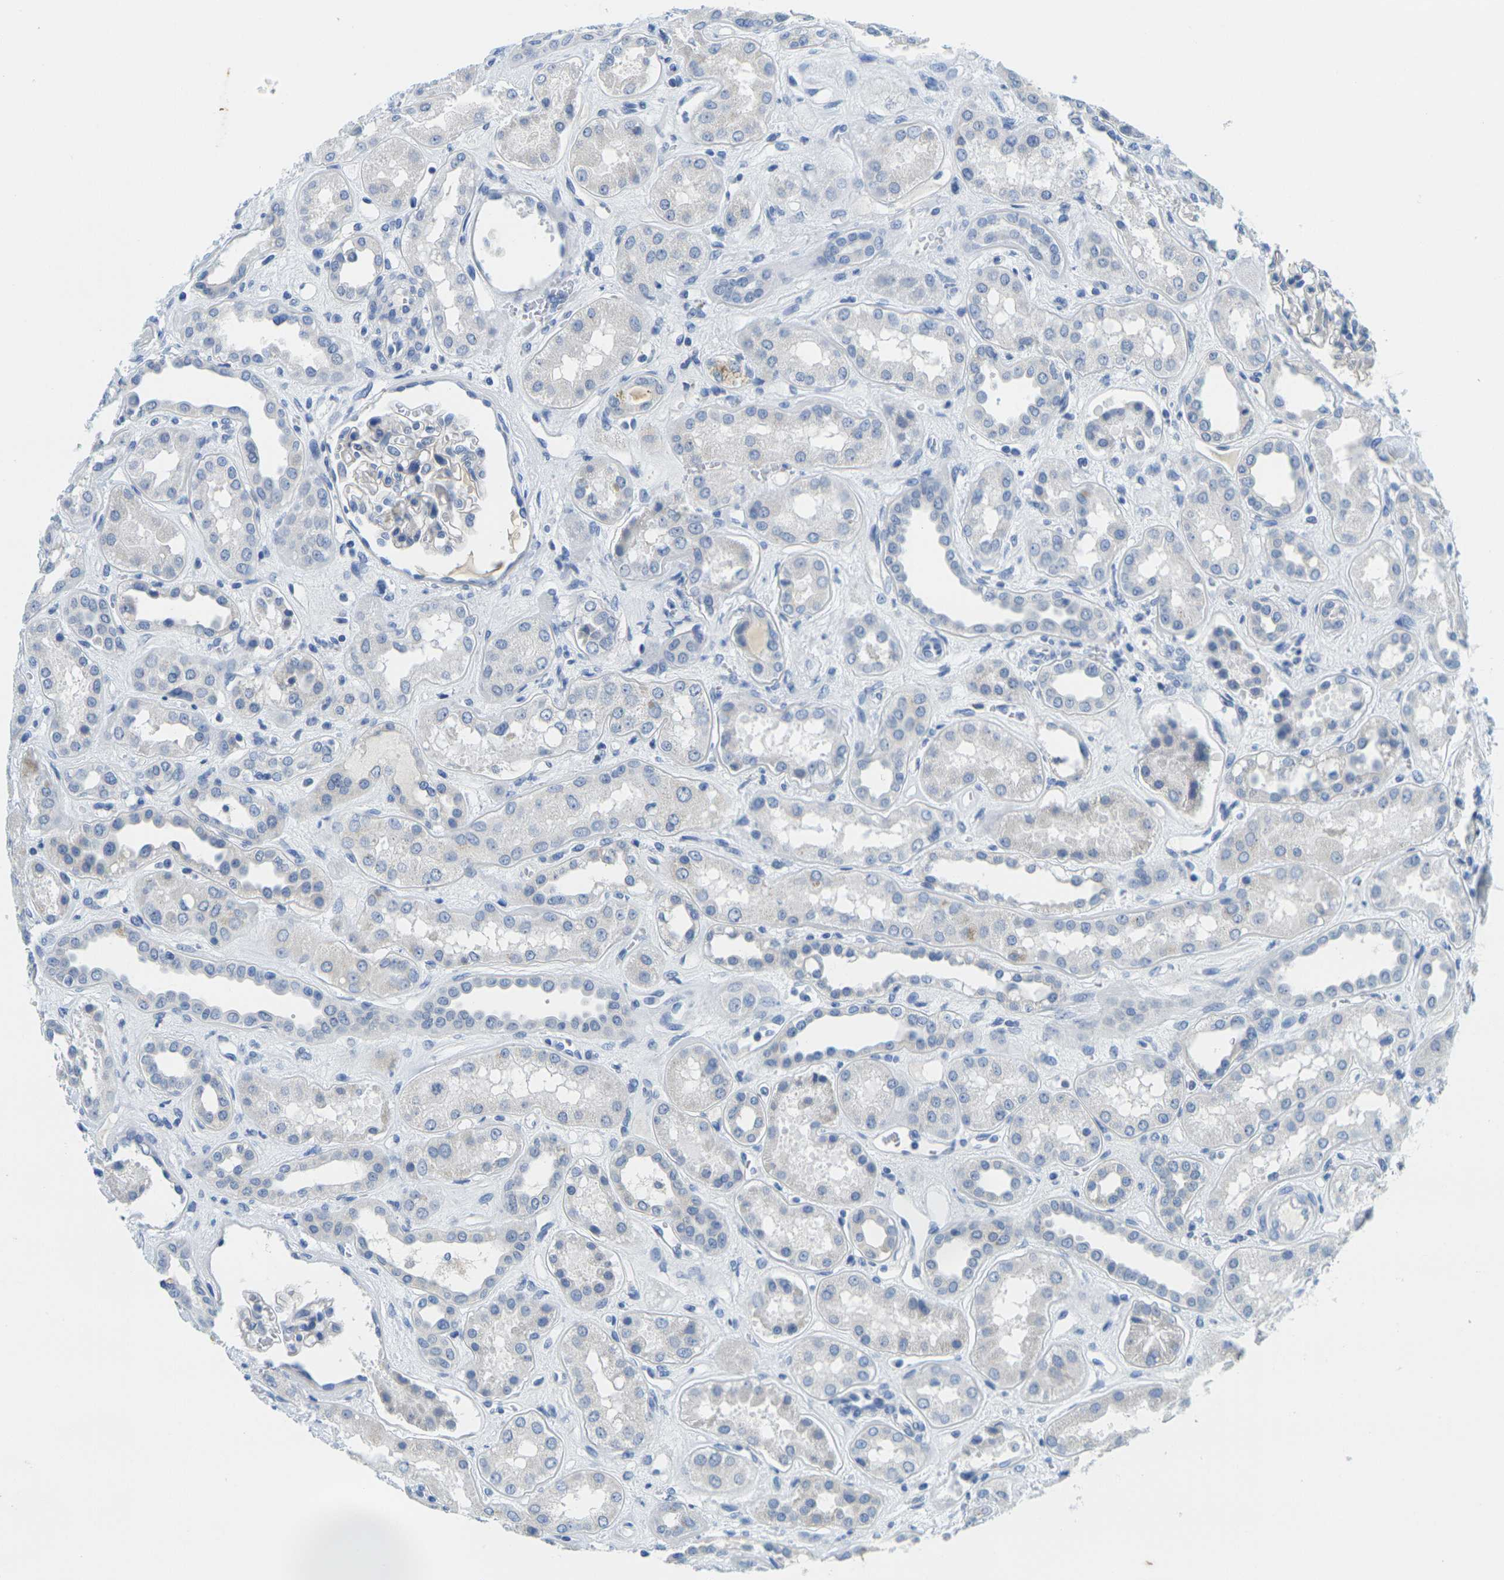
{"staining": {"intensity": "negative", "quantity": "none", "location": "none"}, "tissue": "kidney", "cell_type": "Cells in glomeruli", "image_type": "normal", "snomed": [{"axis": "morphology", "description": "Normal tissue, NOS"}, {"axis": "topography", "description": "Kidney"}], "caption": "High magnification brightfield microscopy of normal kidney stained with DAB (brown) and counterstained with hematoxylin (blue): cells in glomeruli show no significant positivity. The staining was performed using DAB (3,3'-diaminobenzidine) to visualize the protein expression in brown, while the nuclei were stained in blue with hematoxylin (Magnification: 20x).", "gene": "FAM3D", "patient": {"sex": "male", "age": 59}}